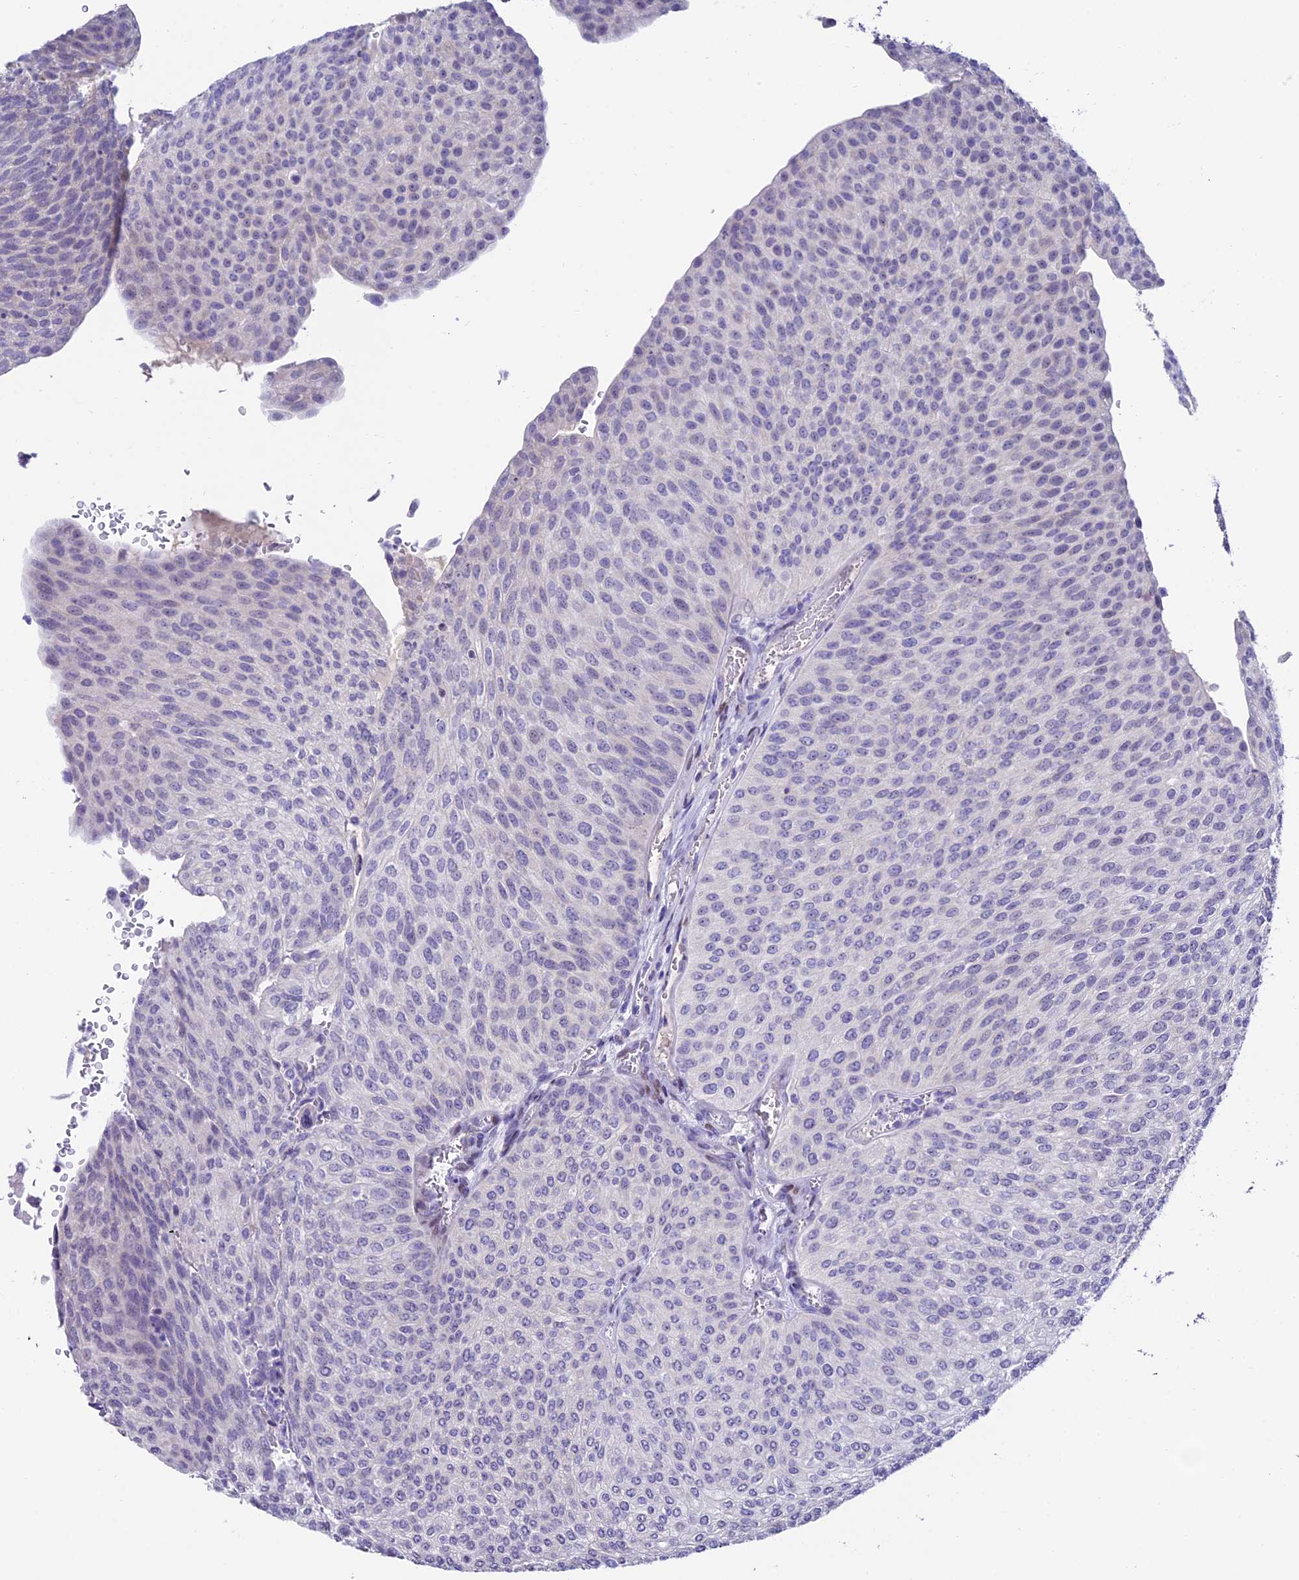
{"staining": {"intensity": "negative", "quantity": "none", "location": "none"}, "tissue": "urothelial cancer", "cell_type": "Tumor cells", "image_type": "cancer", "snomed": [{"axis": "morphology", "description": "Urothelial carcinoma, High grade"}, {"axis": "topography", "description": "Urinary bladder"}], "caption": "A histopathology image of human urothelial cancer is negative for staining in tumor cells.", "gene": "SLC10A1", "patient": {"sex": "female", "age": 79}}